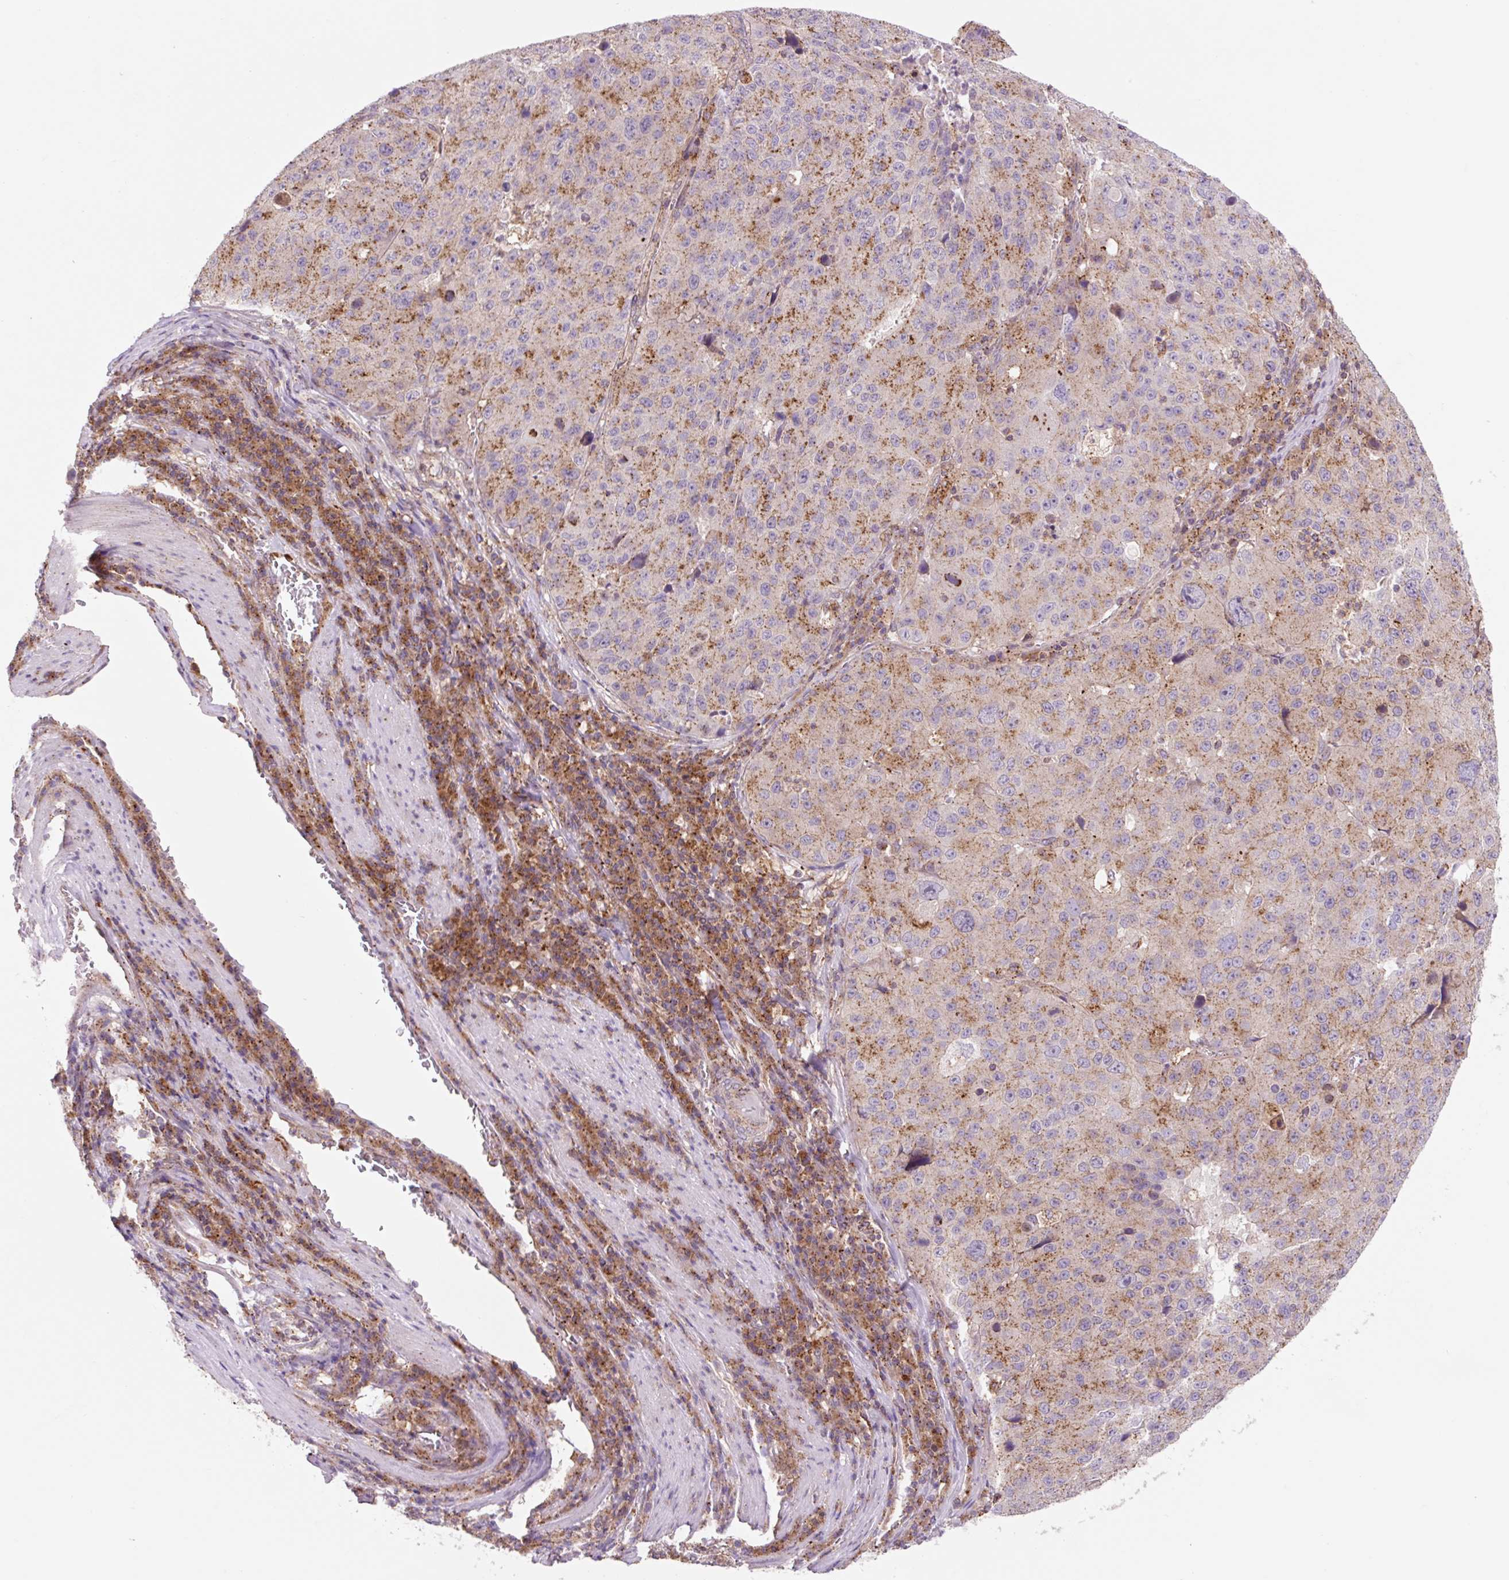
{"staining": {"intensity": "moderate", "quantity": ">75%", "location": "cytoplasmic/membranous"}, "tissue": "stomach cancer", "cell_type": "Tumor cells", "image_type": "cancer", "snomed": [{"axis": "morphology", "description": "Adenocarcinoma, NOS"}, {"axis": "topography", "description": "Stomach"}], "caption": "Immunohistochemistry micrograph of neoplastic tissue: human stomach cancer stained using immunohistochemistry displays medium levels of moderate protein expression localized specifically in the cytoplasmic/membranous of tumor cells, appearing as a cytoplasmic/membranous brown color.", "gene": "VPS4A", "patient": {"sex": "male", "age": 71}}